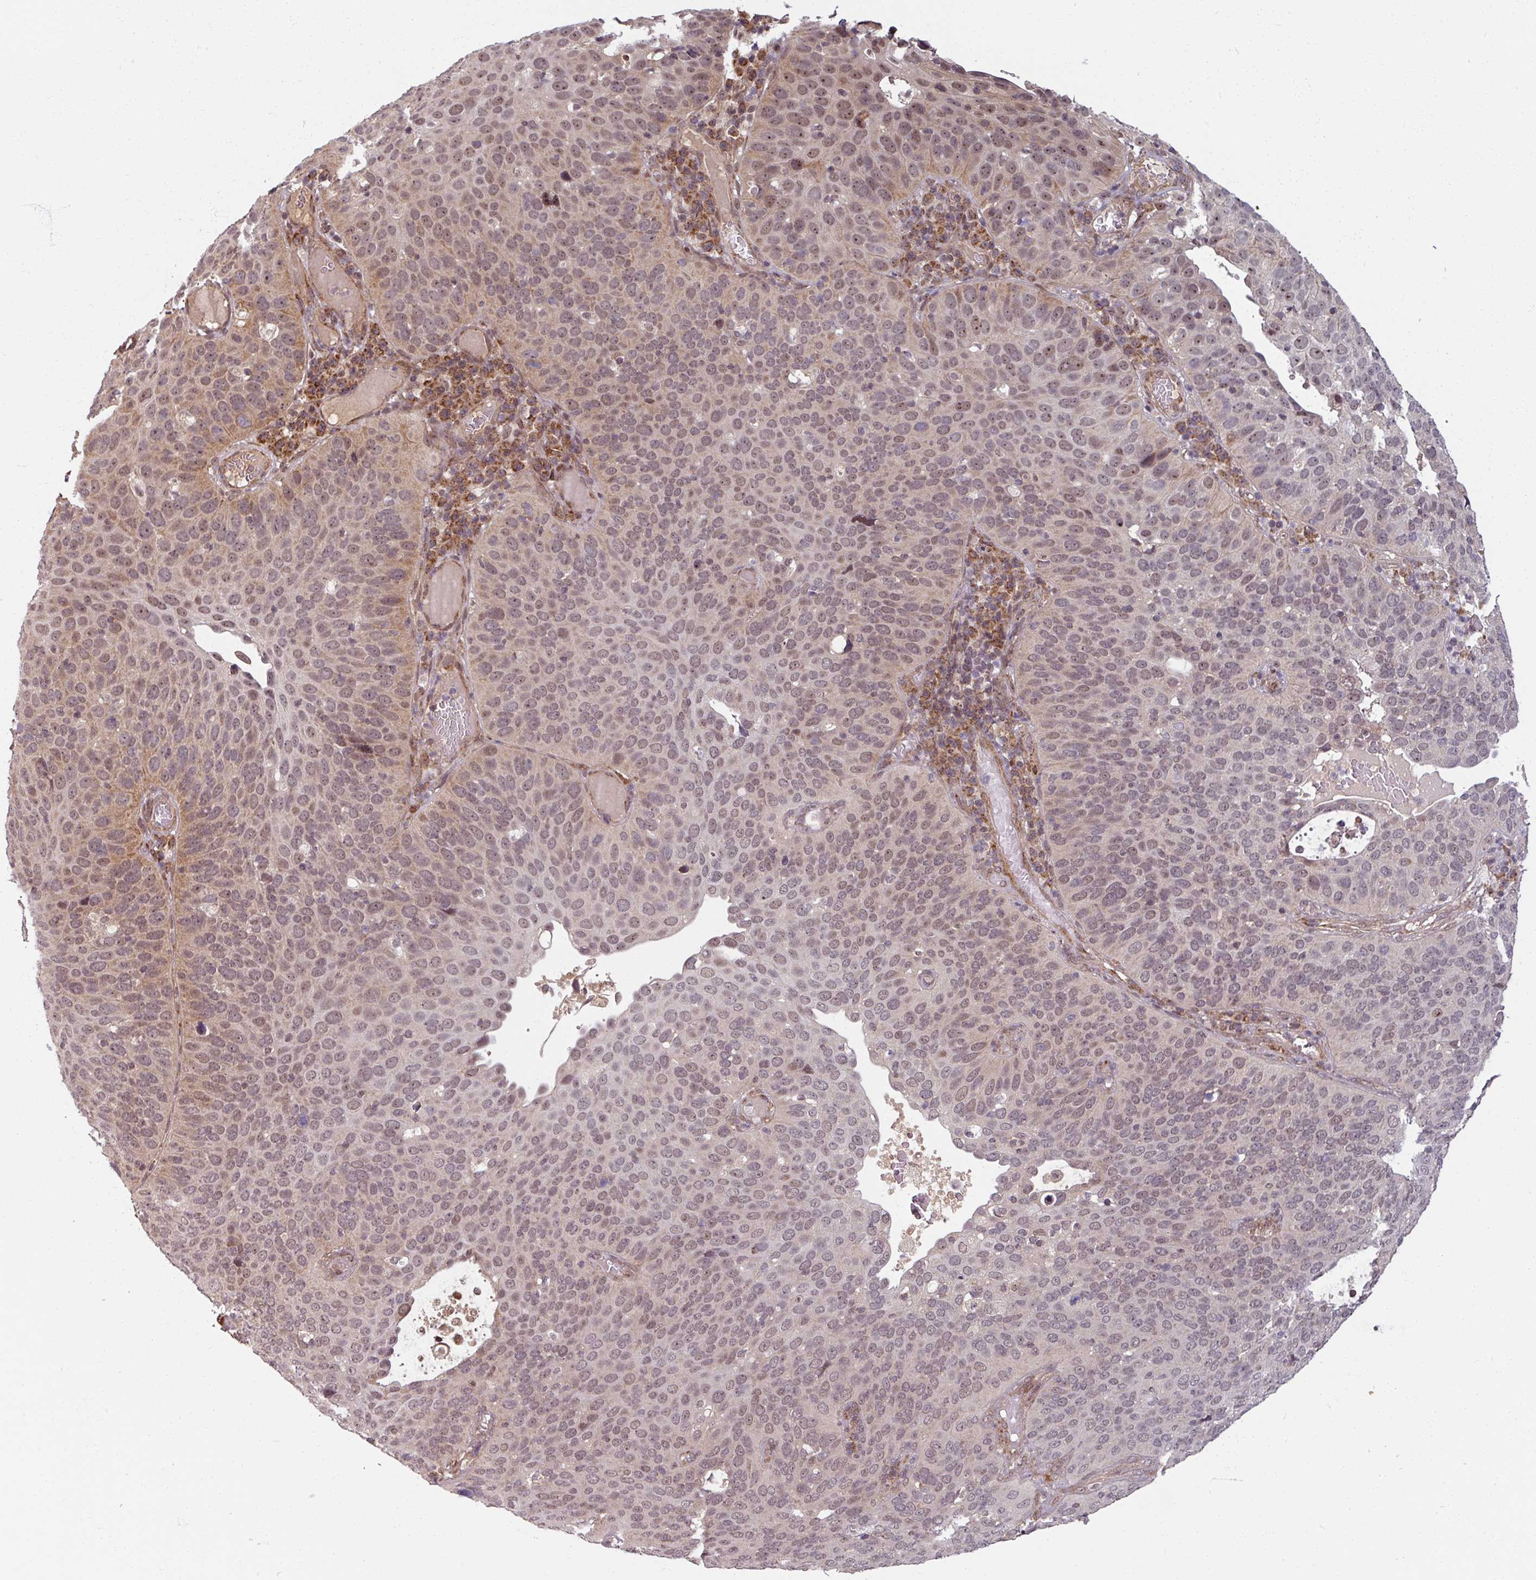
{"staining": {"intensity": "moderate", "quantity": ">75%", "location": "nuclear"}, "tissue": "cervical cancer", "cell_type": "Tumor cells", "image_type": "cancer", "snomed": [{"axis": "morphology", "description": "Squamous cell carcinoma, NOS"}, {"axis": "topography", "description": "Cervix"}], "caption": "Immunohistochemistry (IHC) (DAB) staining of cervical squamous cell carcinoma displays moderate nuclear protein expression in approximately >75% of tumor cells.", "gene": "SWI5", "patient": {"sex": "female", "age": 36}}